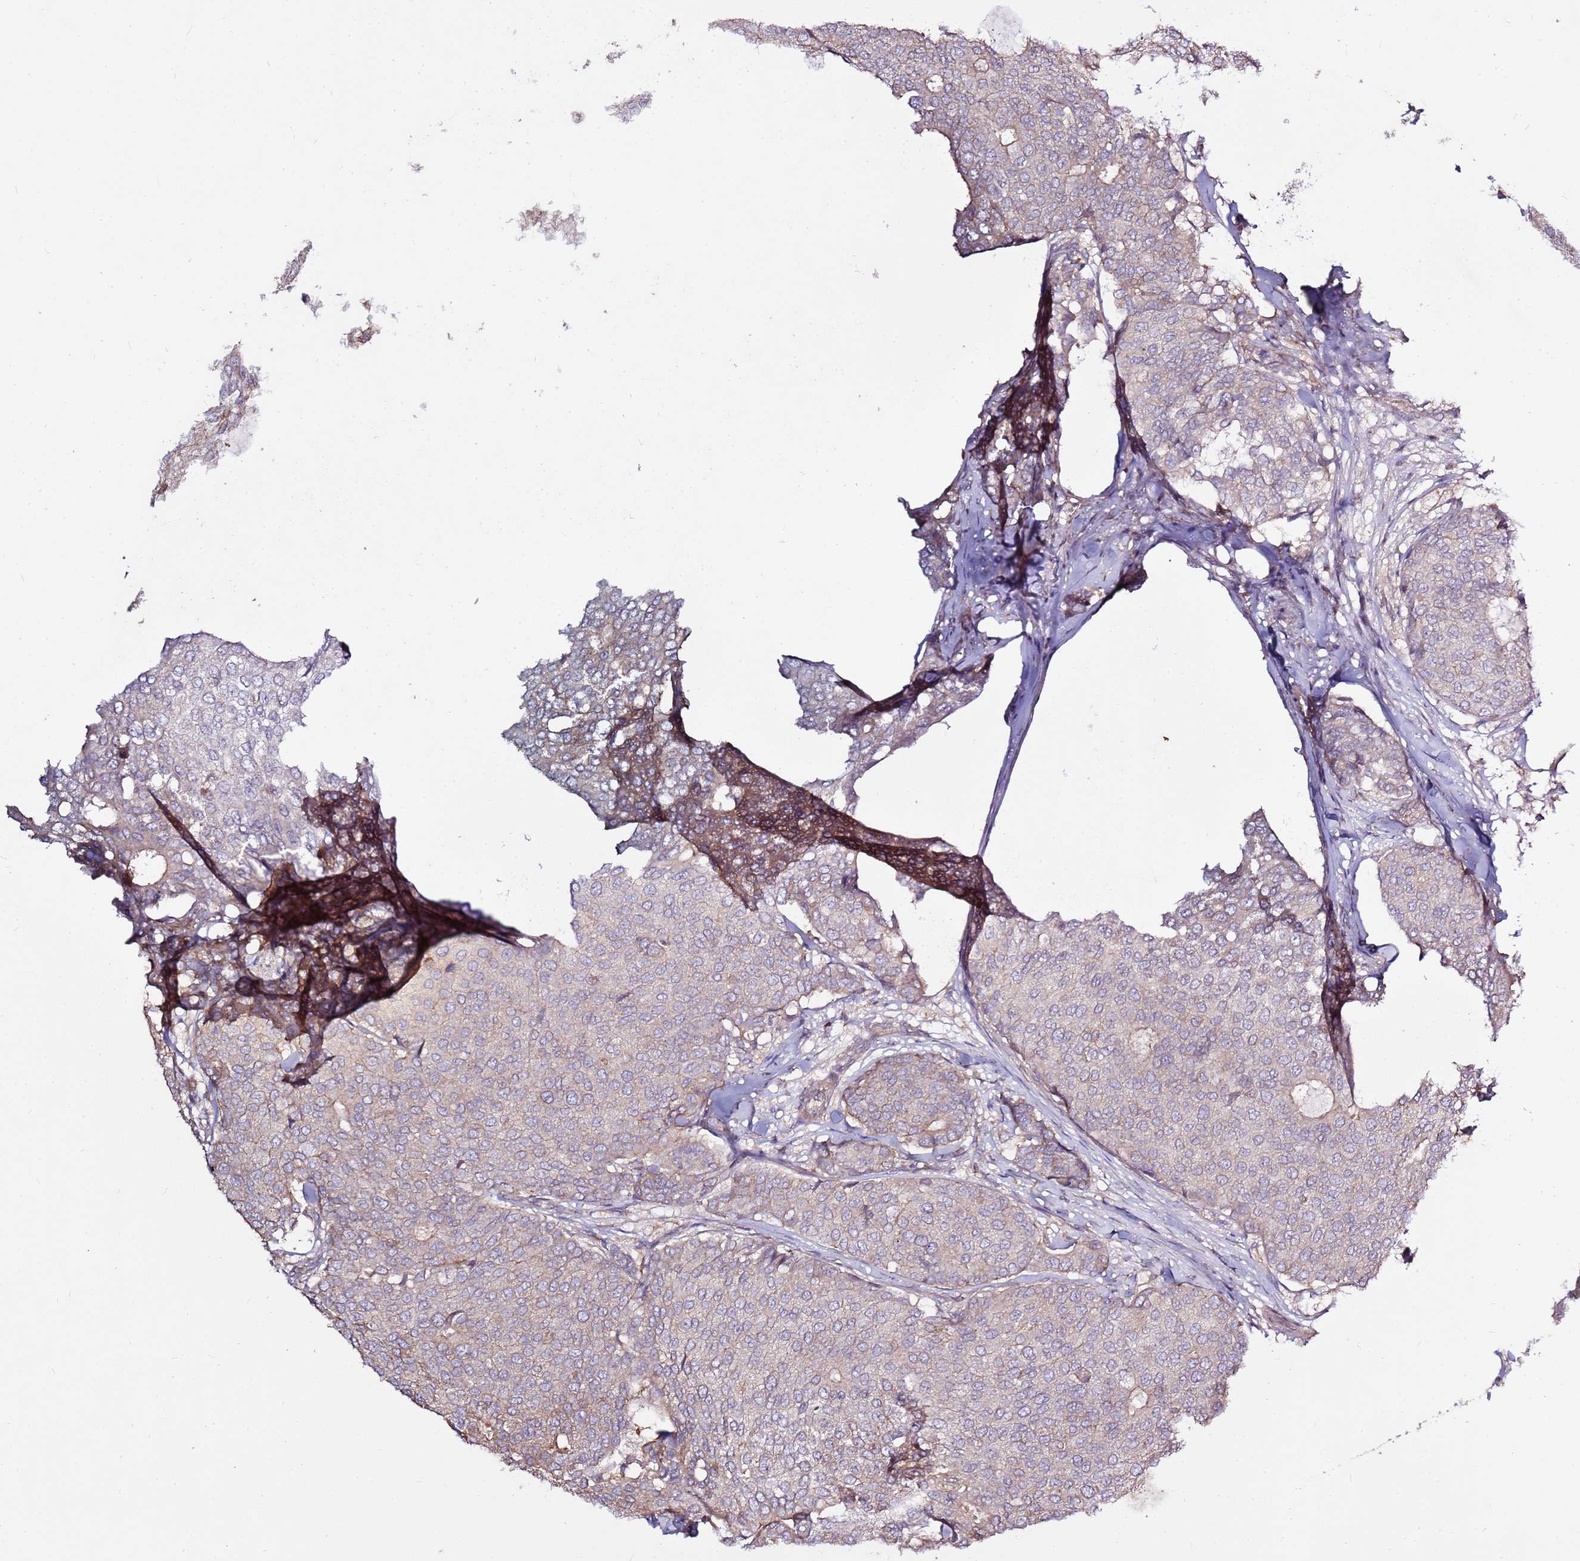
{"staining": {"intensity": "negative", "quantity": "none", "location": "none"}, "tissue": "breast cancer", "cell_type": "Tumor cells", "image_type": "cancer", "snomed": [{"axis": "morphology", "description": "Duct carcinoma"}, {"axis": "topography", "description": "Breast"}], "caption": "Tumor cells show no significant staining in infiltrating ductal carcinoma (breast).", "gene": "EVA1B", "patient": {"sex": "female", "age": 75}}